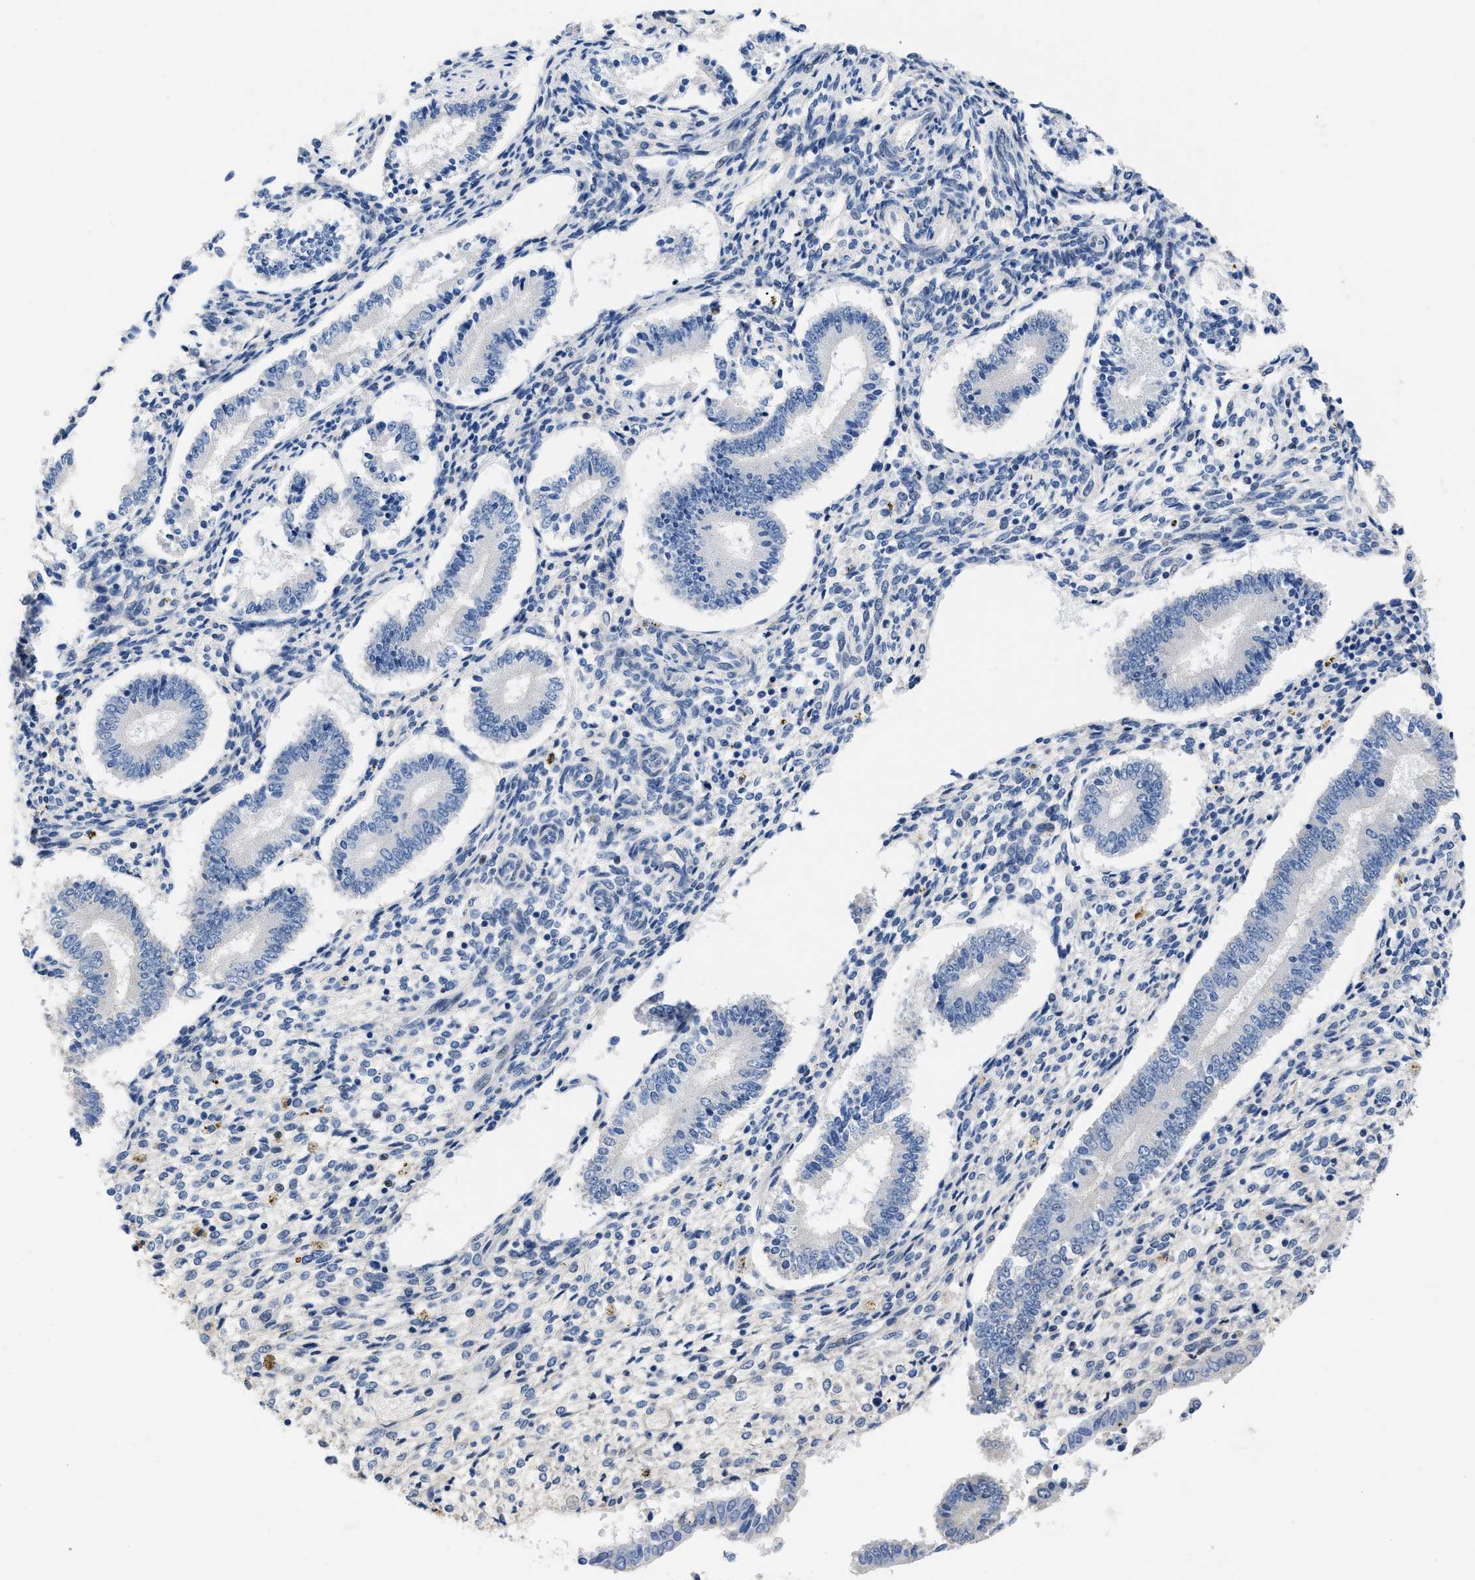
{"staining": {"intensity": "negative", "quantity": "none", "location": "none"}, "tissue": "endometrium", "cell_type": "Cells in endometrial stroma", "image_type": "normal", "snomed": [{"axis": "morphology", "description": "Normal tissue, NOS"}, {"axis": "topography", "description": "Endometrium"}], "caption": "IHC of benign human endometrium shows no staining in cells in endometrial stroma.", "gene": "BOLL", "patient": {"sex": "female", "age": 42}}